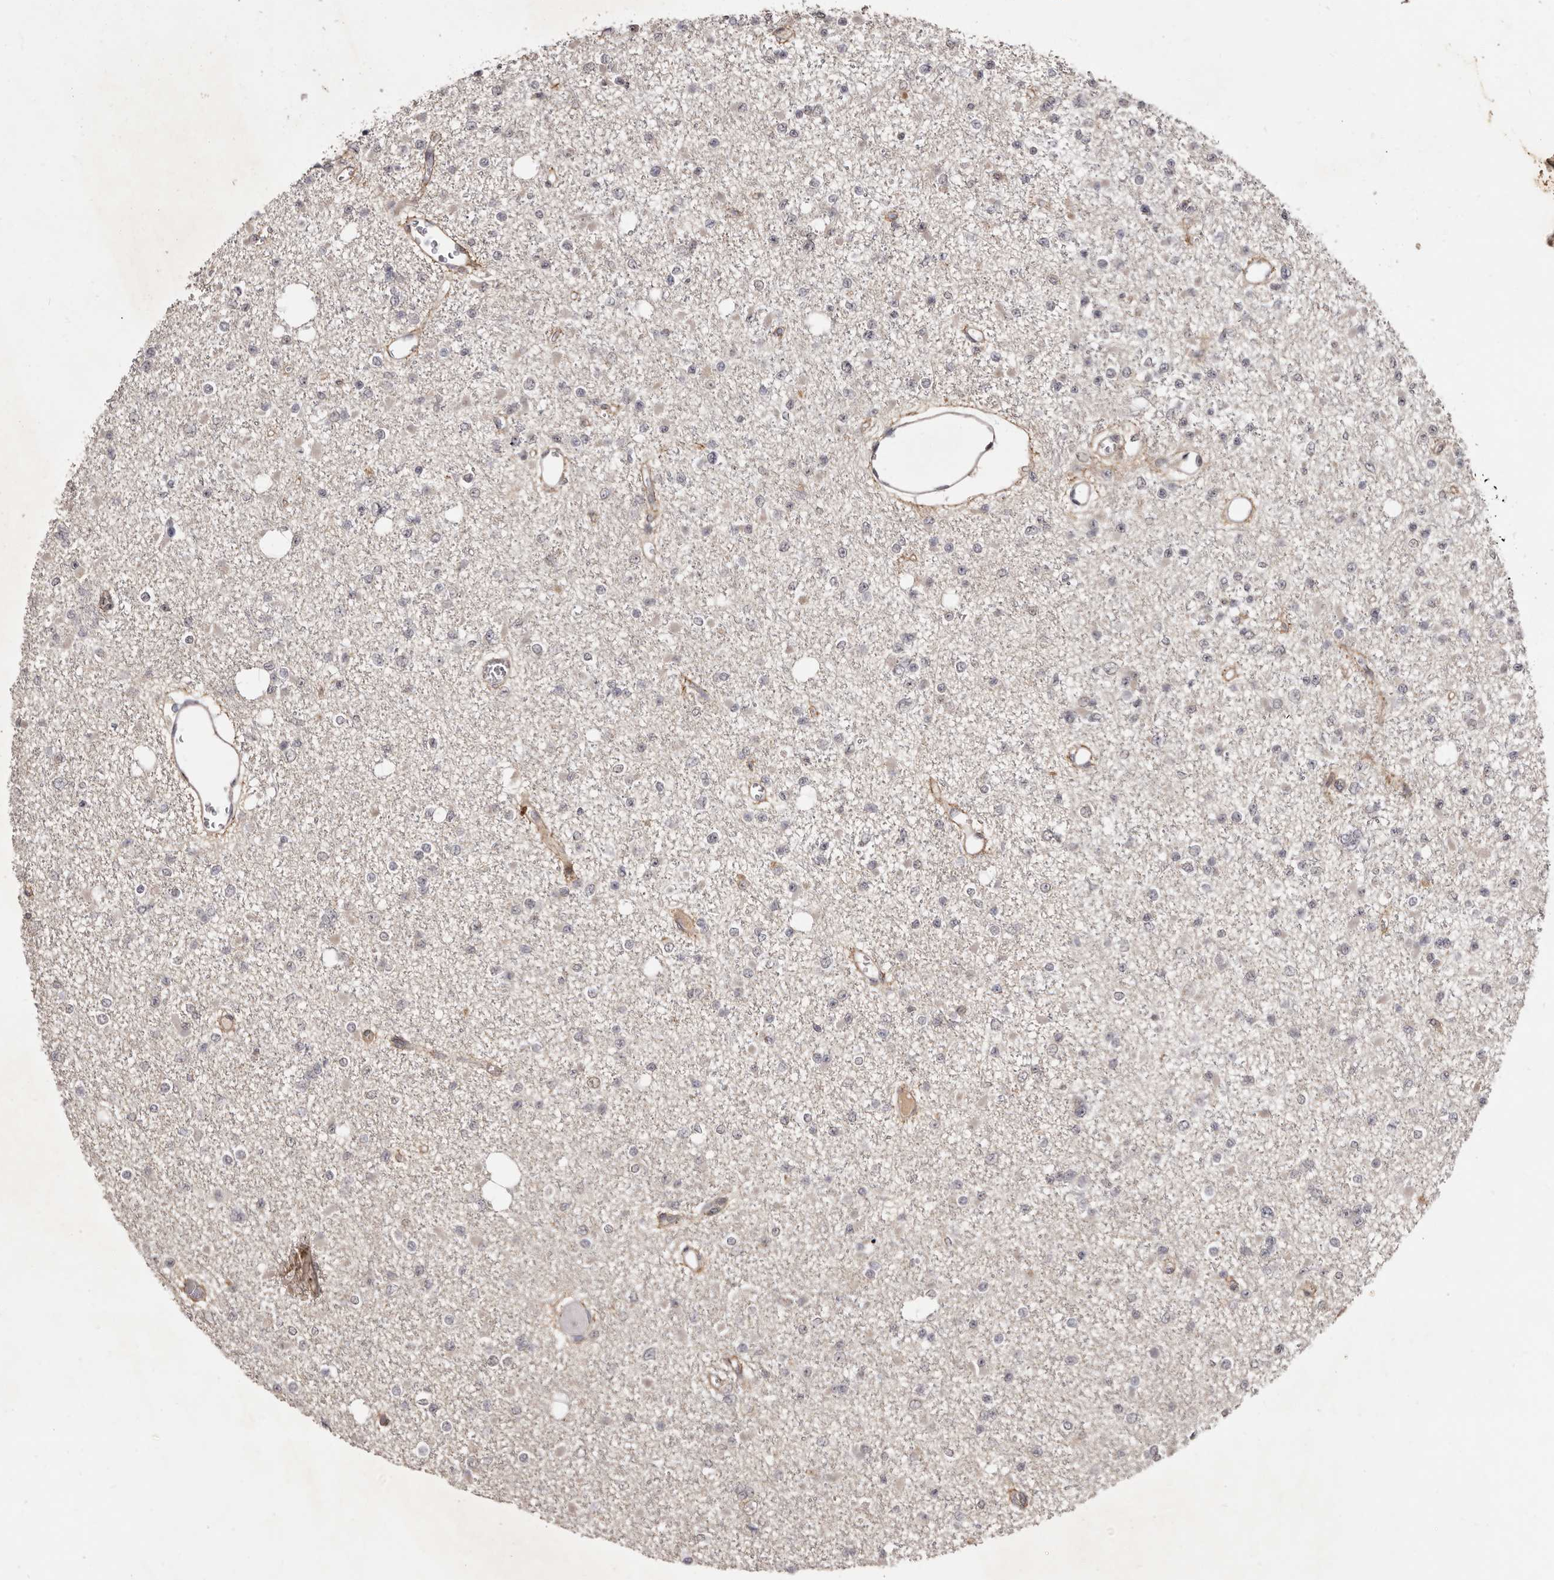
{"staining": {"intensity": "negative", "quantity": "none", "location": "none"}, "tissue": "glioma", "cell_type": "Tumor cells", "image_type": "cancer", "snomed": [{"axis": "morphology", "description": "Glioma, malignant, Low grade"}, {"axis": "topography", "description": "Brain"}], "caption": "Immunohistochemistry micrograph of human malignant low-grade glioma stained for a protein (brown), which reveals no positivity in tumor cells. (Immunohistochemistry, brightfield microscopy, high magnification).", "gene": "ZNF326", "patient": {"sex": "female", "age": 22}}